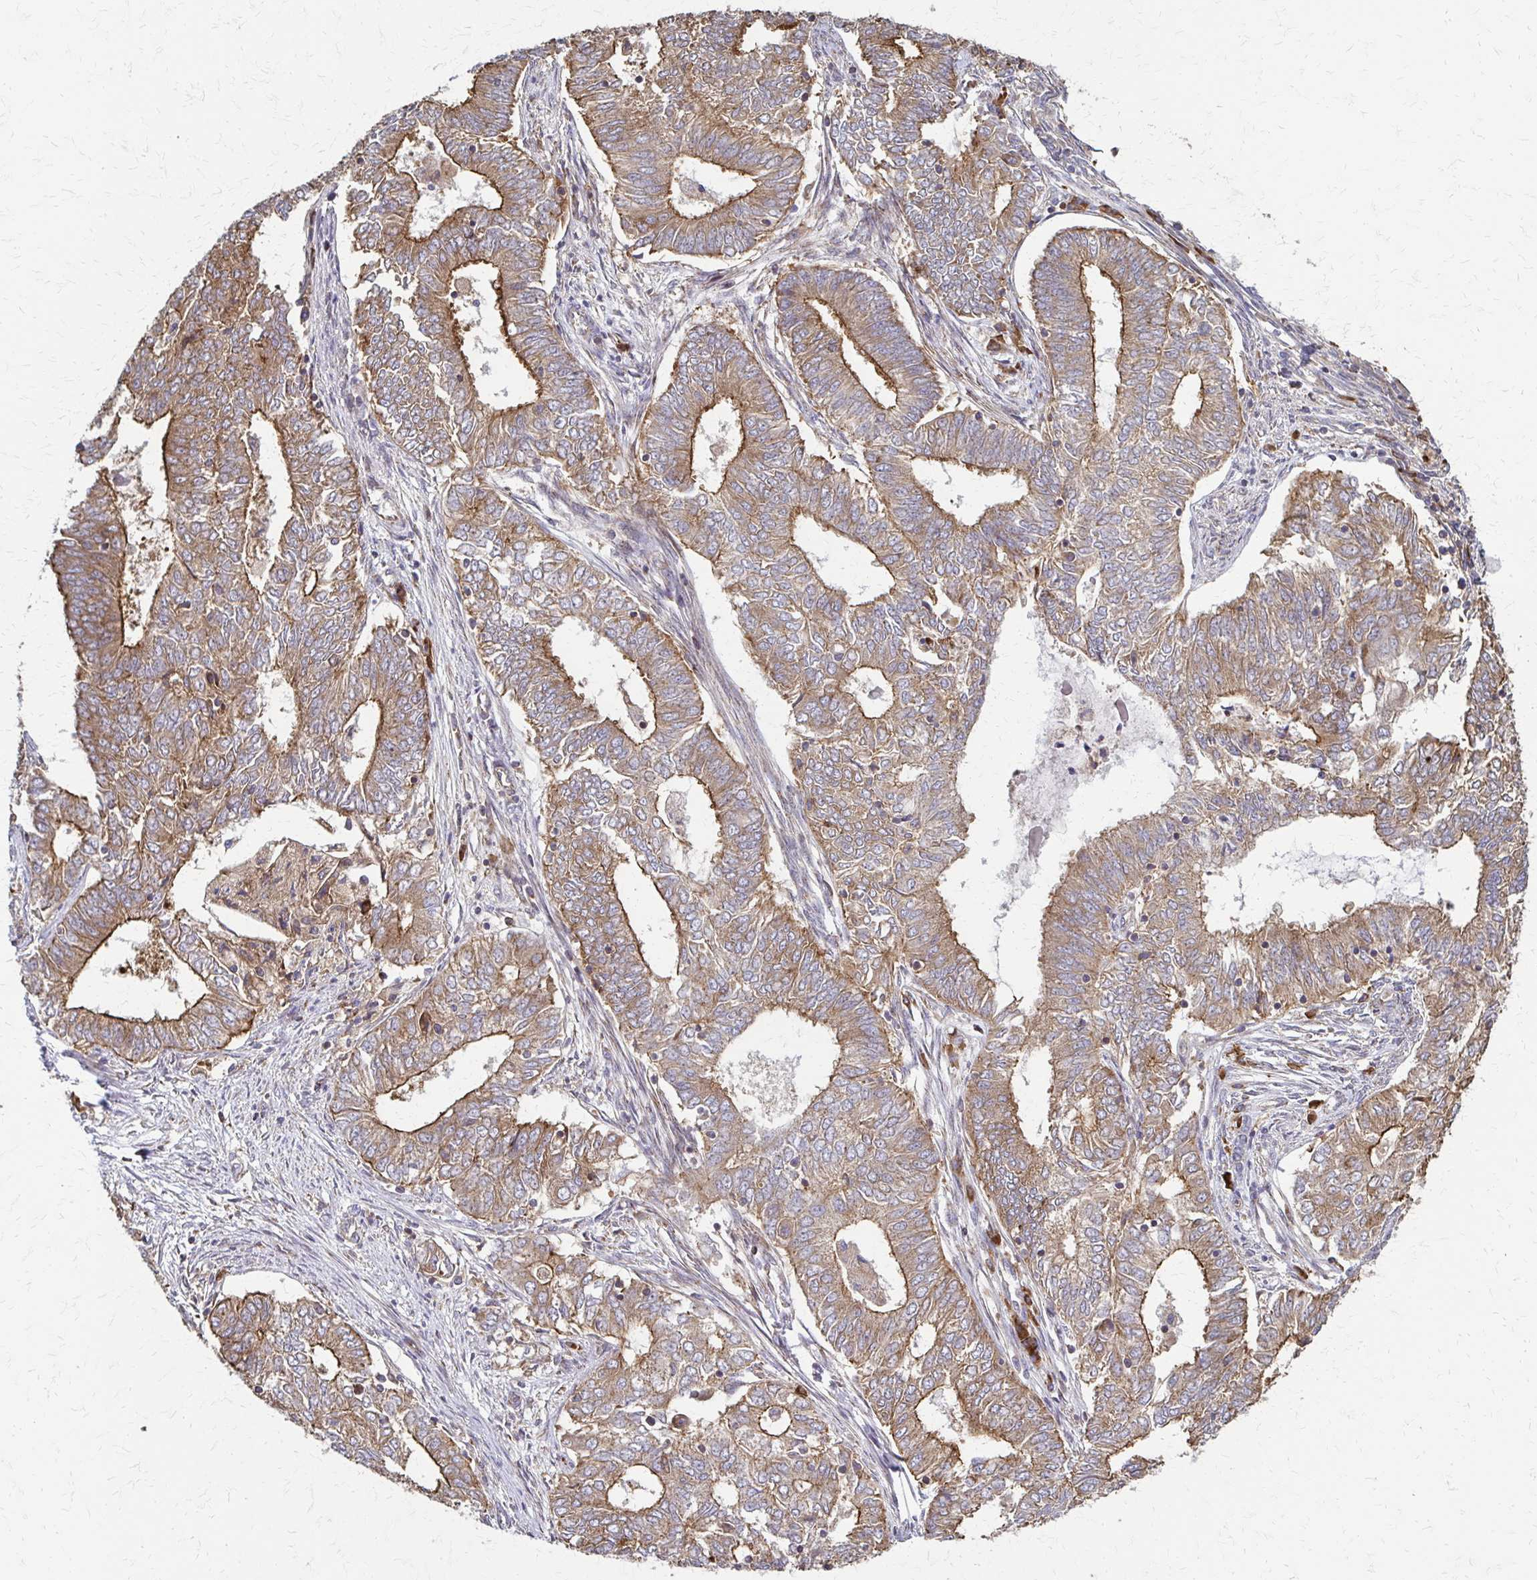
{"staining": {"intensity": "moderate", "quantity": ">75%", "location": "cytoplasmic/membranous"}, "tissue": "endometrial cancer", "cell_type": "Tumor cells", "image_type": "cancer", "snomed": [{"axis": "morphology", "description": "Adenocarcinoma, NOS"}, {"axis": "topography", "description": "Endometrium"}], "caption": "Human adenocarcinoma (endometrial) stained with a brown dye displays moderate cytoplasmic/membranous positive staining in about >75% of tumor cells.", "gene": "EEF2", "patient": {"sex": "female", "age": 62}}